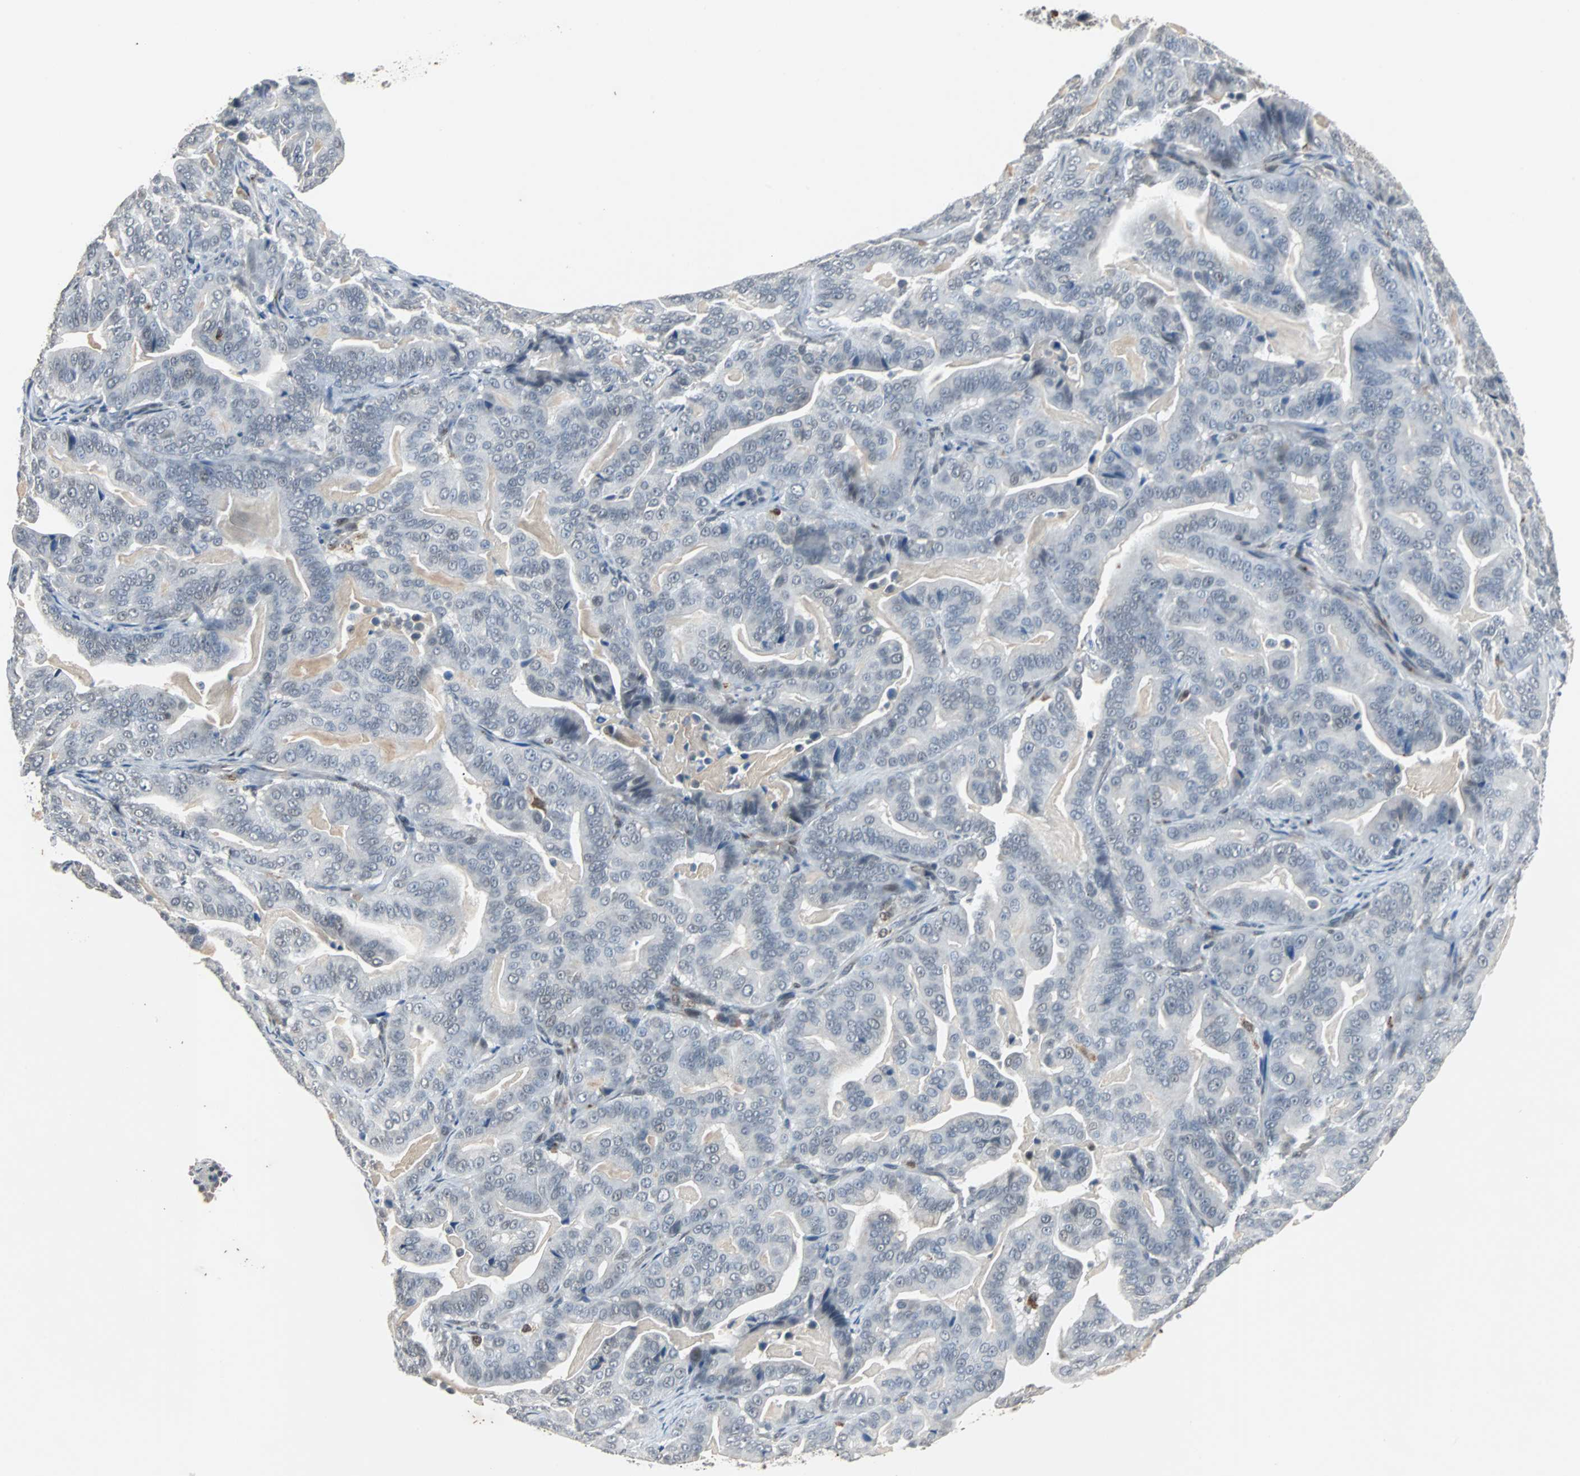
{"staining": {"intensity": "negative", "quantity": "none", "location": "none"}, "tissue": "pancreatic cancer", "cell_type": "Tumor cells", "image_type": "cancer", "snomed": [{"axis": "morphology", "description": "Adenocarcinoma, NOS"}, {"axis": "topography", "description": "Pancreas"}], "caption": "Immunohistochemistry histopathology image of human pancreatic adenocarcinoma stained for a protein (brown), which exhibits no expression in tumor cells.", "gene": "HLX", "patient": {"sex": "male", "age": 63}}